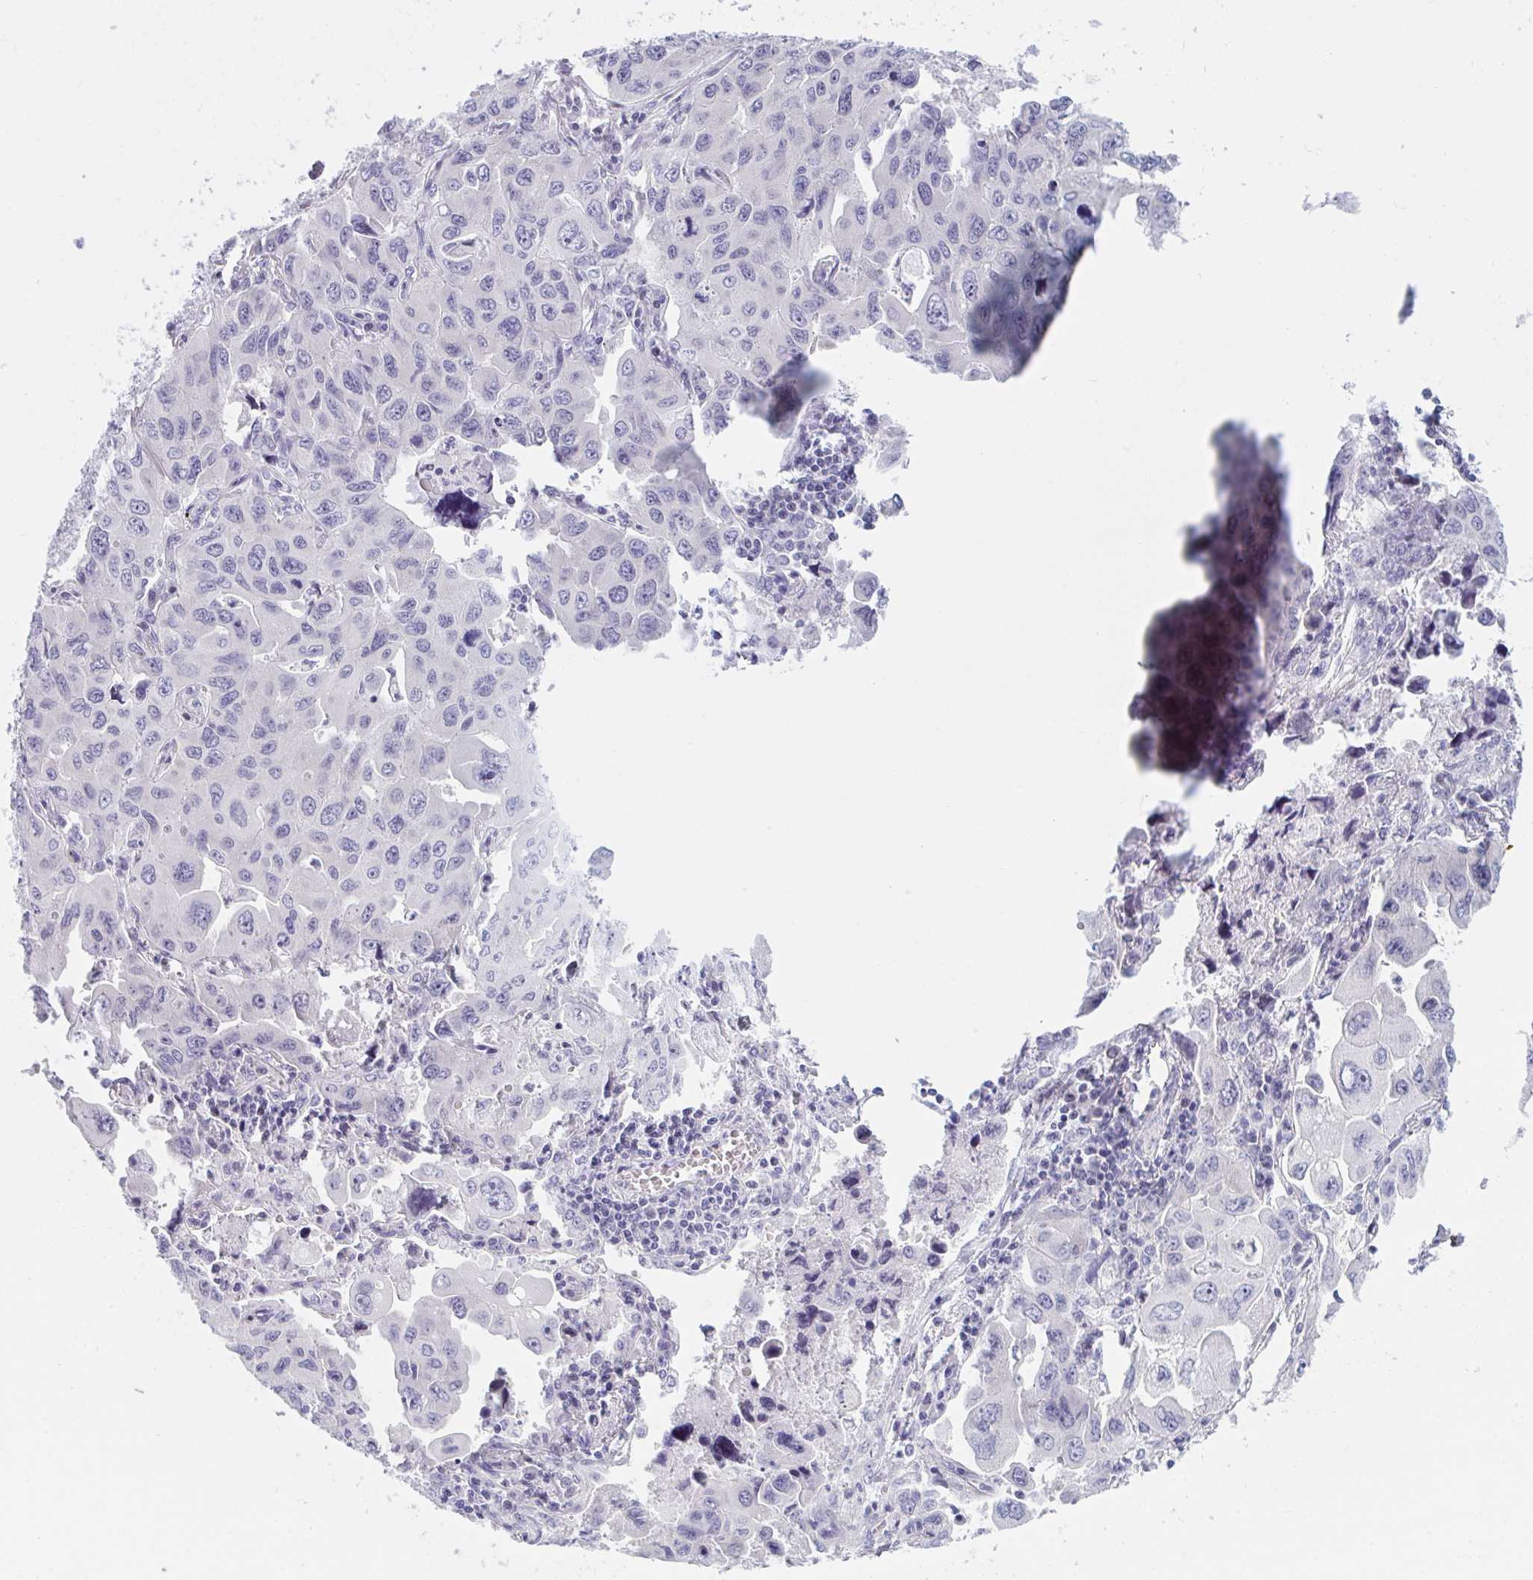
{"staining": {"intensity": "negative", "quantity": "none", "location": "none"}, "tissue": "lung cancer", "cell_type": "Tumor cells", "image_type": "cancer", "snomed": [{"axis": "morphology", "description": "Adenocarcinoma, NOS"}, {"axis": "topography", "description": "Lung"}], "caption": "Immunohistochemical staining of lung adenocarcinoma displays no significant expression in tumor cells.", "gene": "NAA30", "patient": {"sex": "male", "age": 64}}